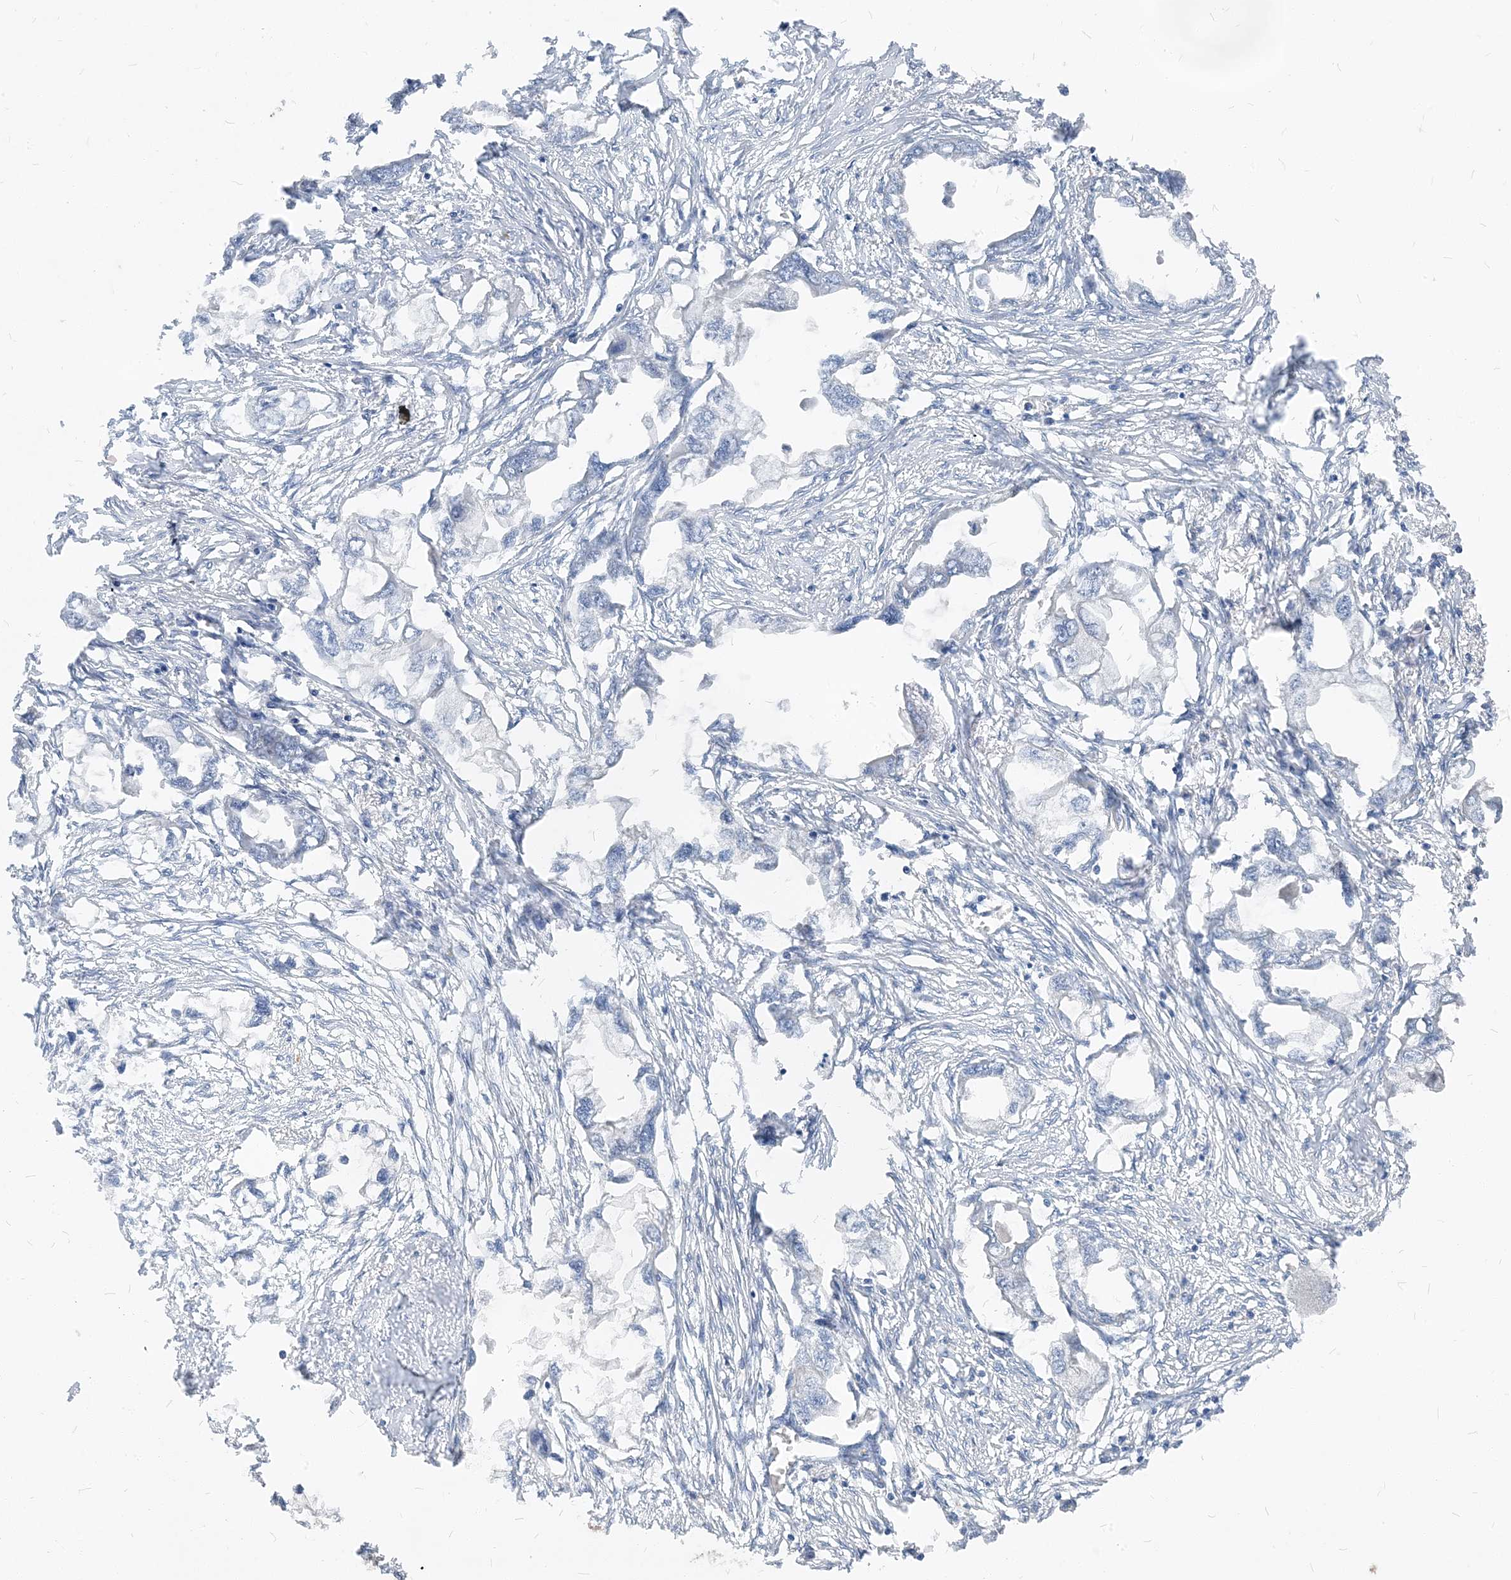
{"staining": {"intensity": "negative", "quantity": "none", "location": "none"}, "tissue": "endometrial cancer", "cell_type": "Tumor cells", "image_type": "cancer", "snomed": [{"axis": "morphology", "description": "Adenocarcinoma, NOS"}, {"axis": "morphology", "description": "Adenocarcinoma, metastatic, NOS"}, {"axis": "topography", "description": "Adipose tissue"}, {"axis": "topography", "description": "Endometrium"}], "caption": "Tumor cells are negative for protein expression in human endometrial adenocarcinoma. (DAB IHC with hematoxylin counter stain).", "gene": "NCOA7", "patient": {"sex": "female", "age": 67}}